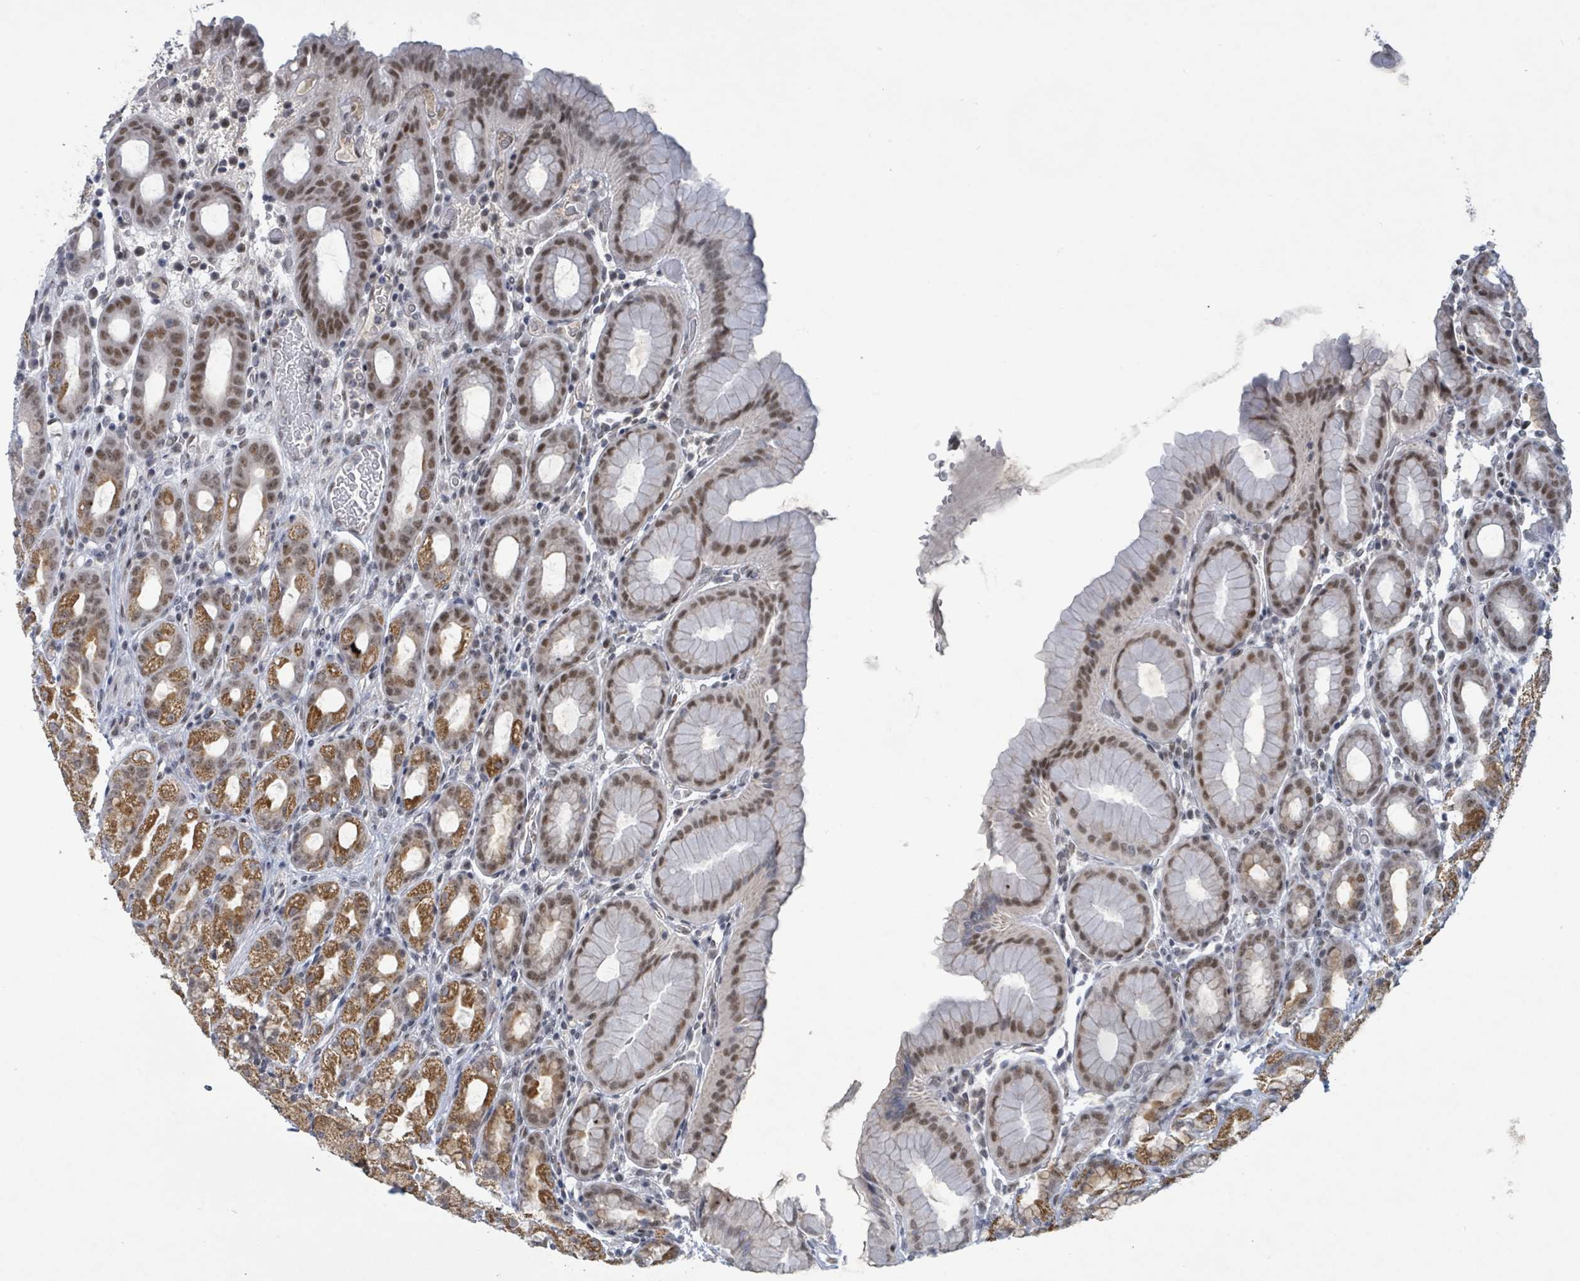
{"staining": {"intensity": "moderate", "quantity": ">75%", "location": "cytoplasmic/membranous,nuclear"}, "tissue": "stomach", "cell_type": "Glandular cells", "image_type": "normal", "snomed": [{"axis": "morphology", "description": "Normal tissue, NOS"}, {"axis": "topography", "description": "Stomach, upper"}, {"axis": "topography", "description": "Stomach, lower"}, {"axis": "topography", "description": "Small intestine"}], "caption": "Stomach stained for a protein (brown) demonstrates moderate cytoplasmic/membranous,nuclear positive staining in approximately >75% of glandular cells.", "gene": "BANP", "patient": {"sex": "male", "age": 68}}